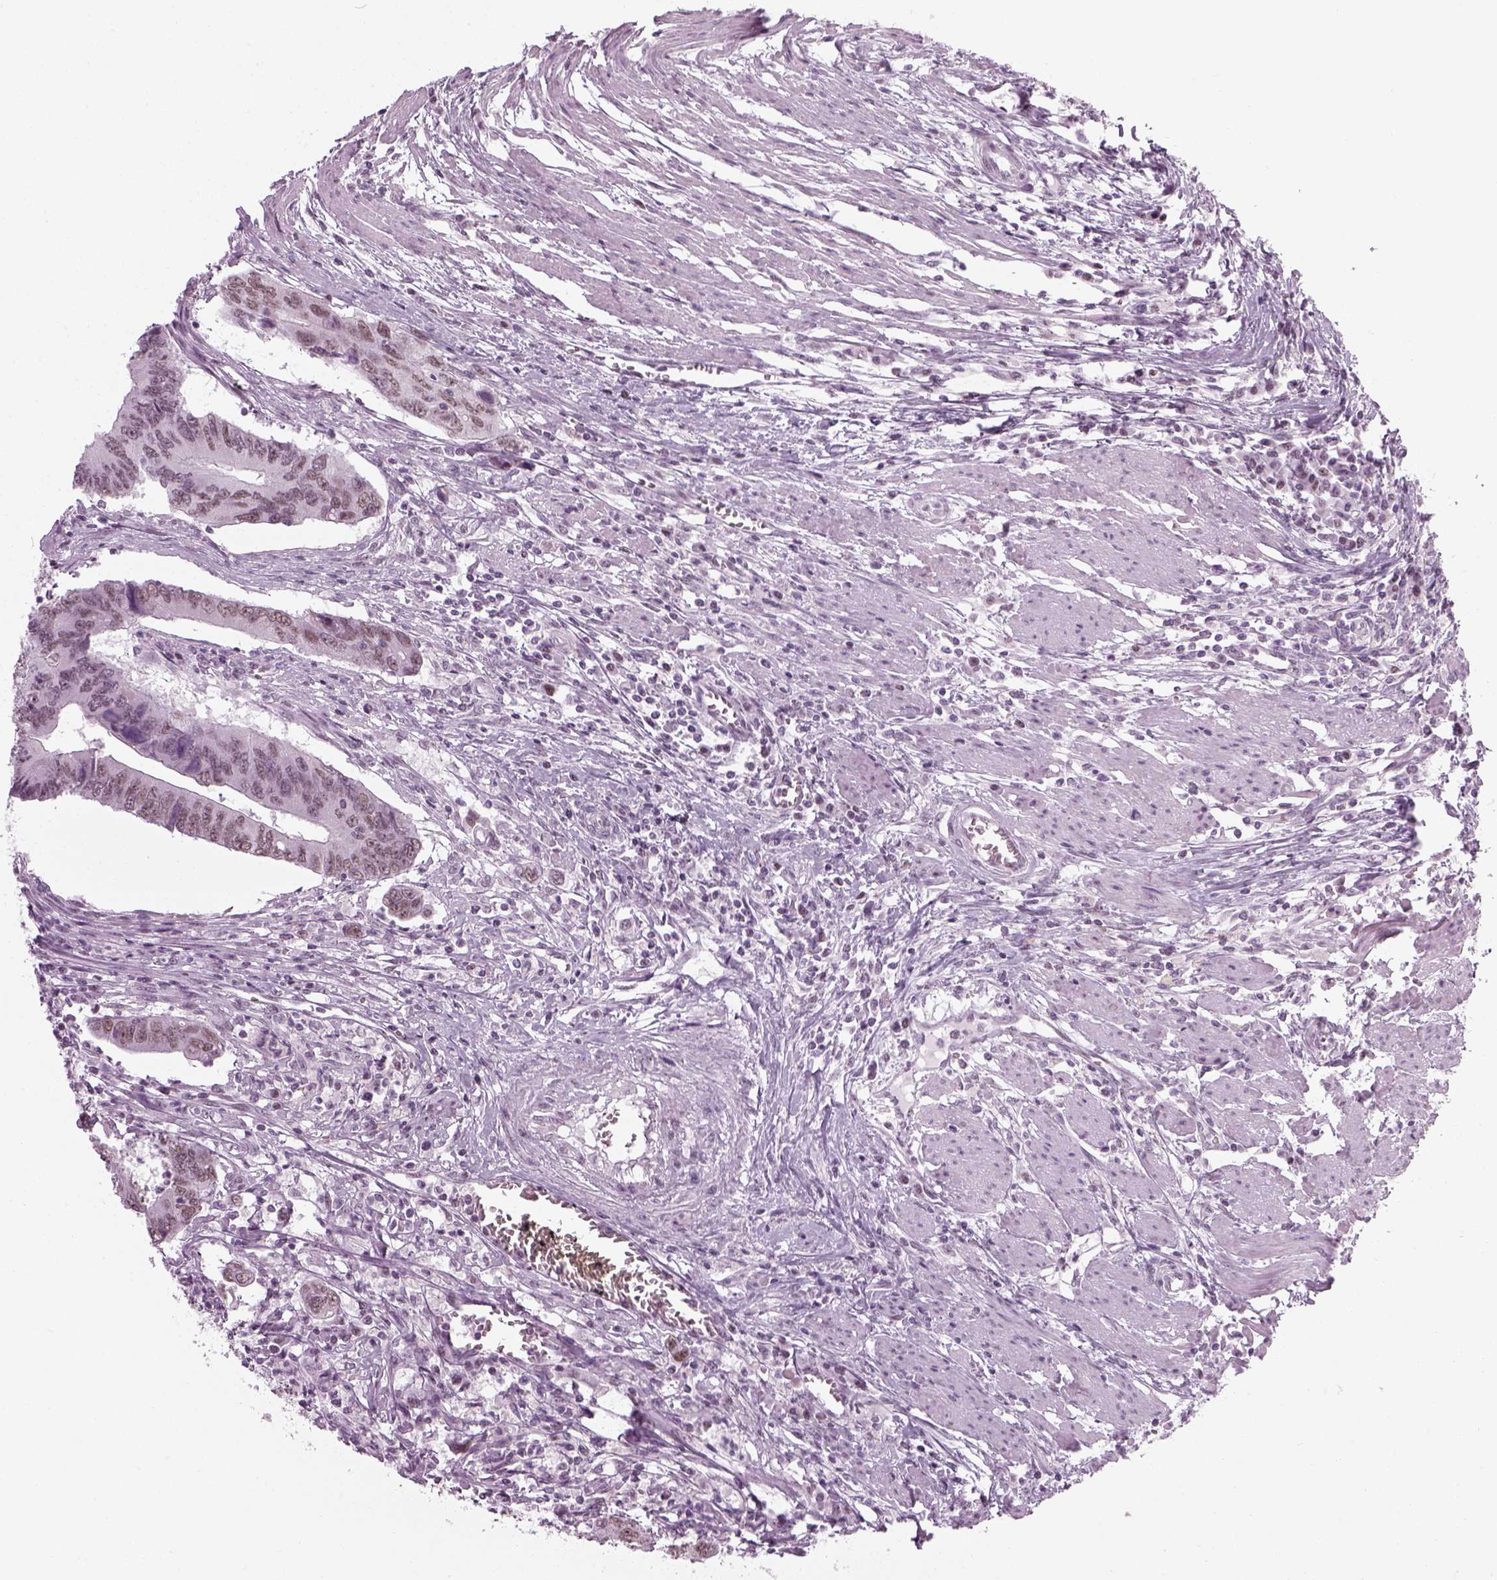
{"staining": {"intensity": "weak", "quantity": "<25%", "location": "nuclear"}, "tissue": "colorectal cancer", "cell_type": "Tumor cells", "image_type": "cancer", "snomed": [{"axis": "morphology", "description": "Adenocarcinoma, NOS"}, {"axis": "topography", "description": "Colon"}], "caption": "There is no significant staining in tumor cells of colorectal cancer. (Stains: DAB immunohistochemistry (IHC) with hematoxylin counter stain, Microscopy: brightfield microscopy at high magnification).", "gene": "KCNG2", "patient": {"sex": "male", "age": 53}}